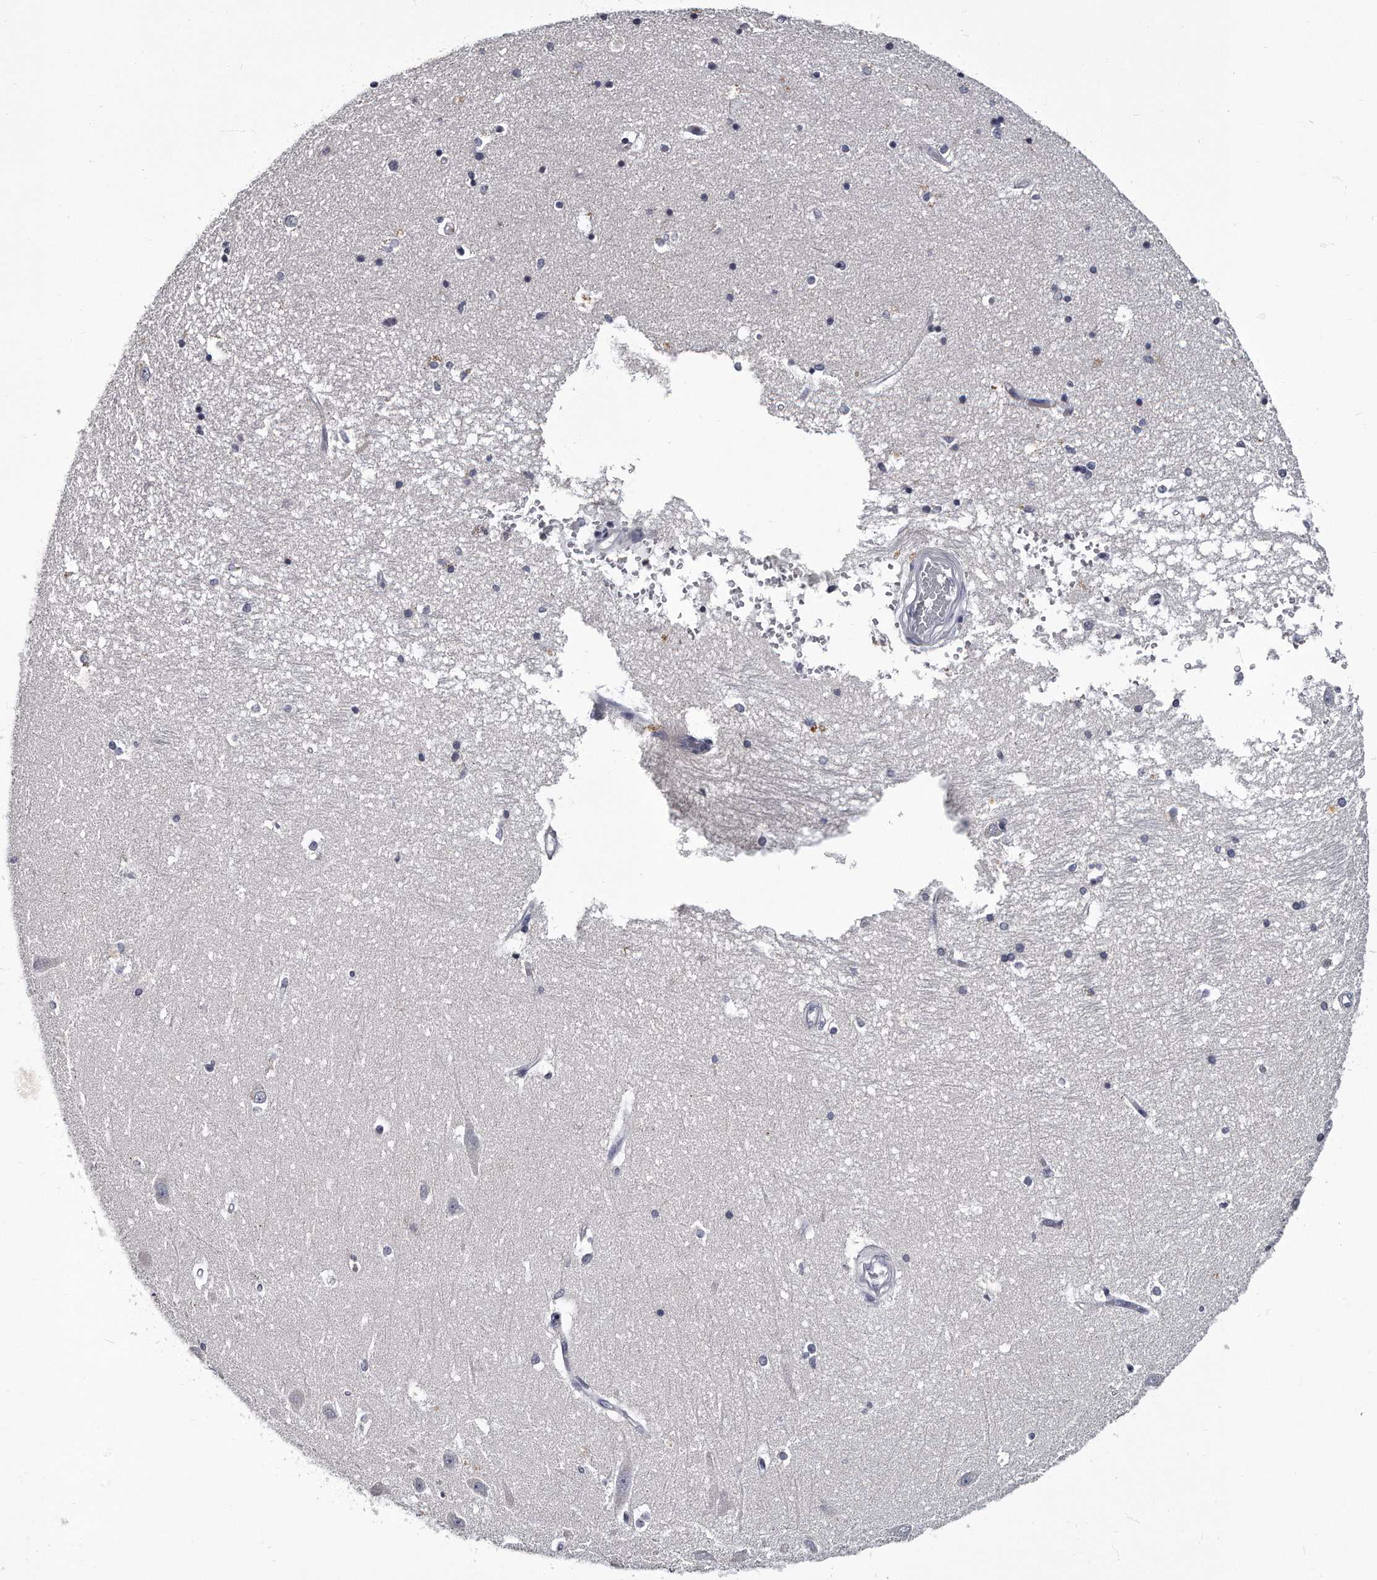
{"staining": {"intensity": "negative", "quantity": "none", "location": "none"}, "tissue": "hippocampus", "cell_type": "Glial cells", "image_type": "normal", "snomed": [{"axis": "morphology", "description": "Normal tissue, NOS"}, {"axis": "topography", "description": "Hippocampus"}], "caption": "IHC of normal hippocampus exhibits no positivity in glial cells.", "gene": "GAPVD1", "patient": {"sex": "male", "age": 45}}